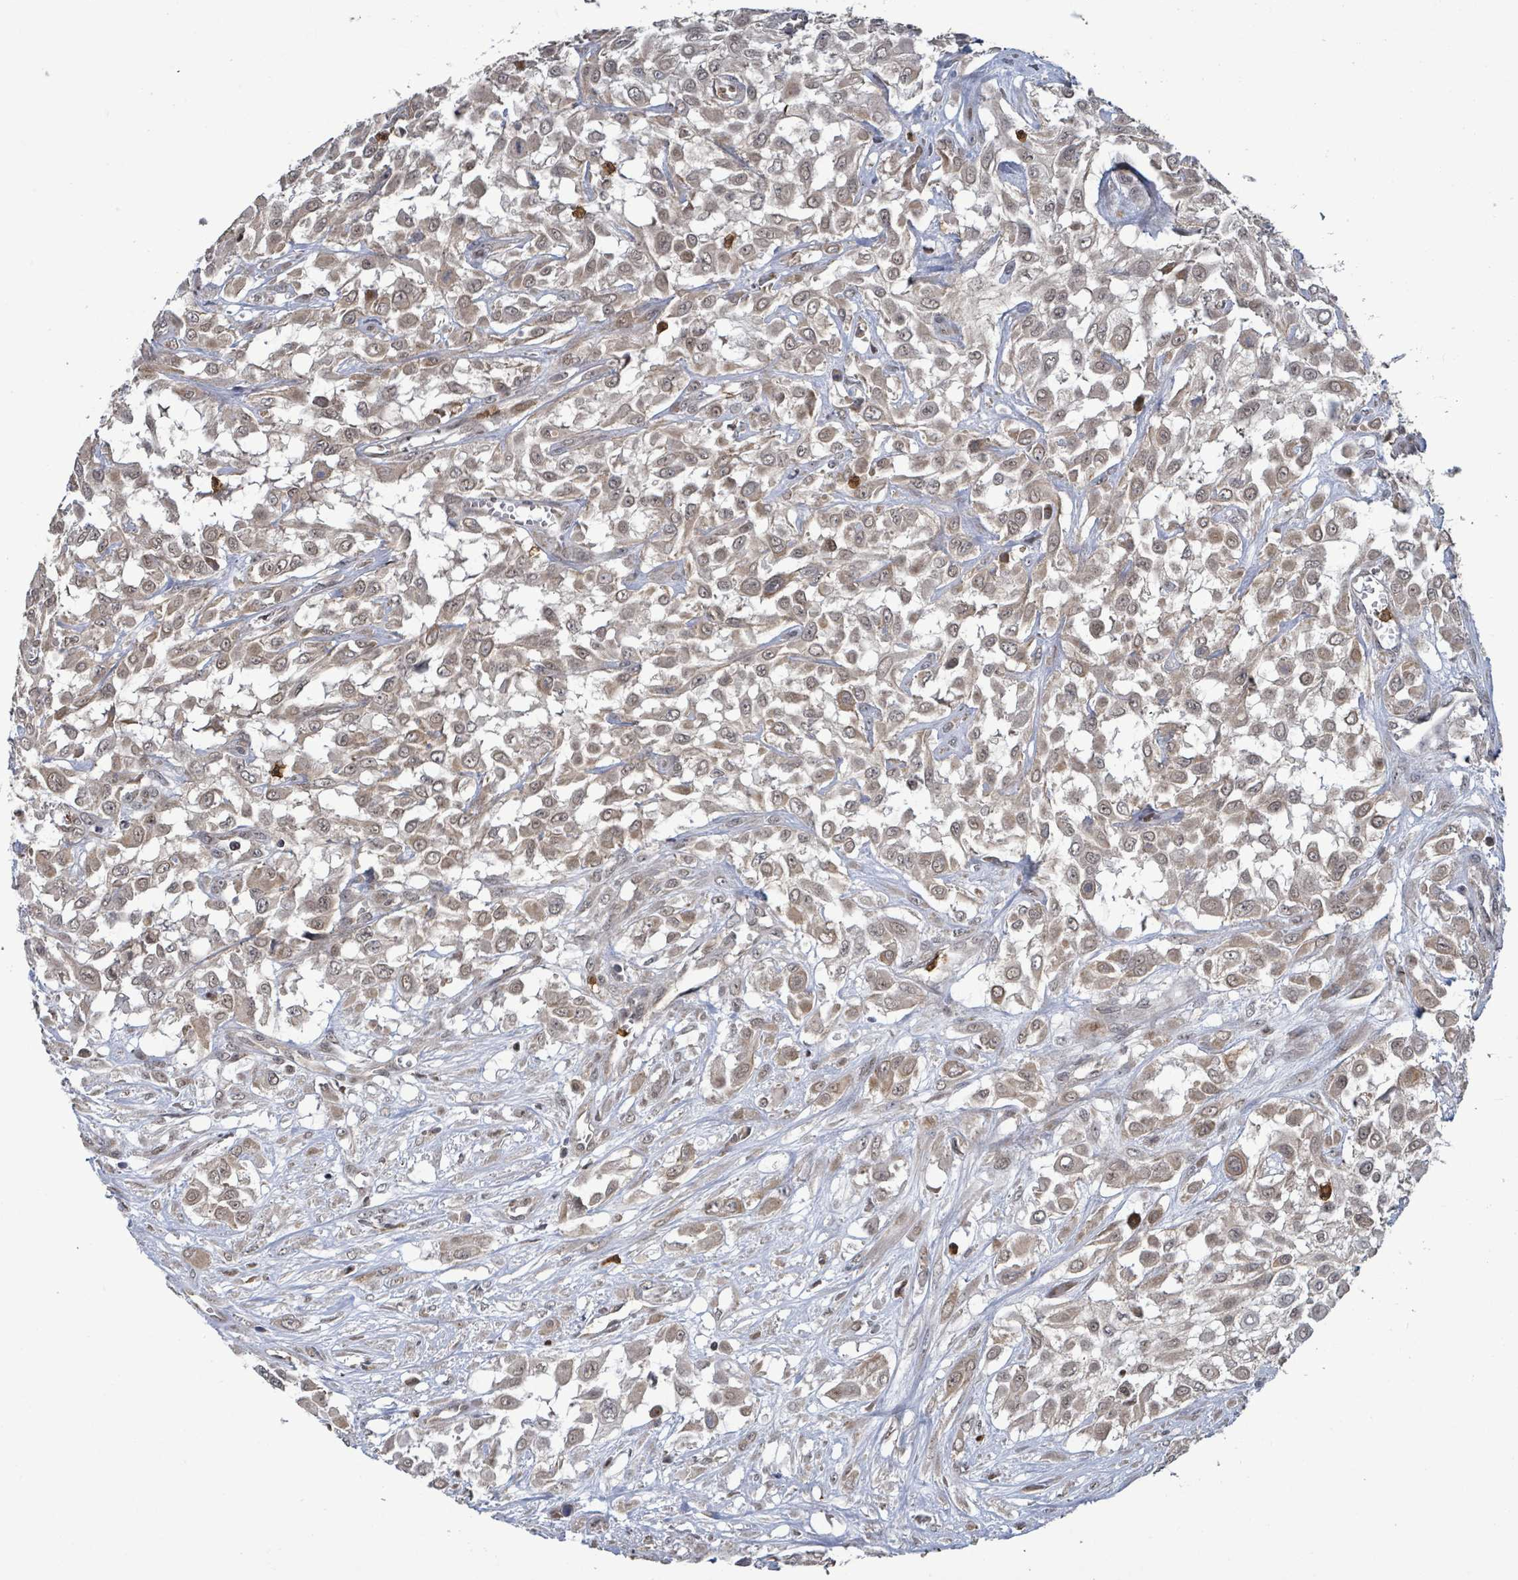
{"staining": {"intensity": "weak", "quantity": ">75%", "location": "cytoplasmic/membranous"}, "tissue": "urothelial cancer", "cell_type": "Tumor cells", "image_type": "cancer", "snomed": [{"axis": "morphology", "description": "Urothelial carcinoma, High grade"}, {"axis": "topography", "description": "Urinary bladder"}], "caption": "Protein staining shows weak cytoplasmic/membranous staining in approximately >75% of tumor cells in high-grade urothelial carcinoma.", "gene": "COQ6", "patient": {"sex": "male", "age": 57}}